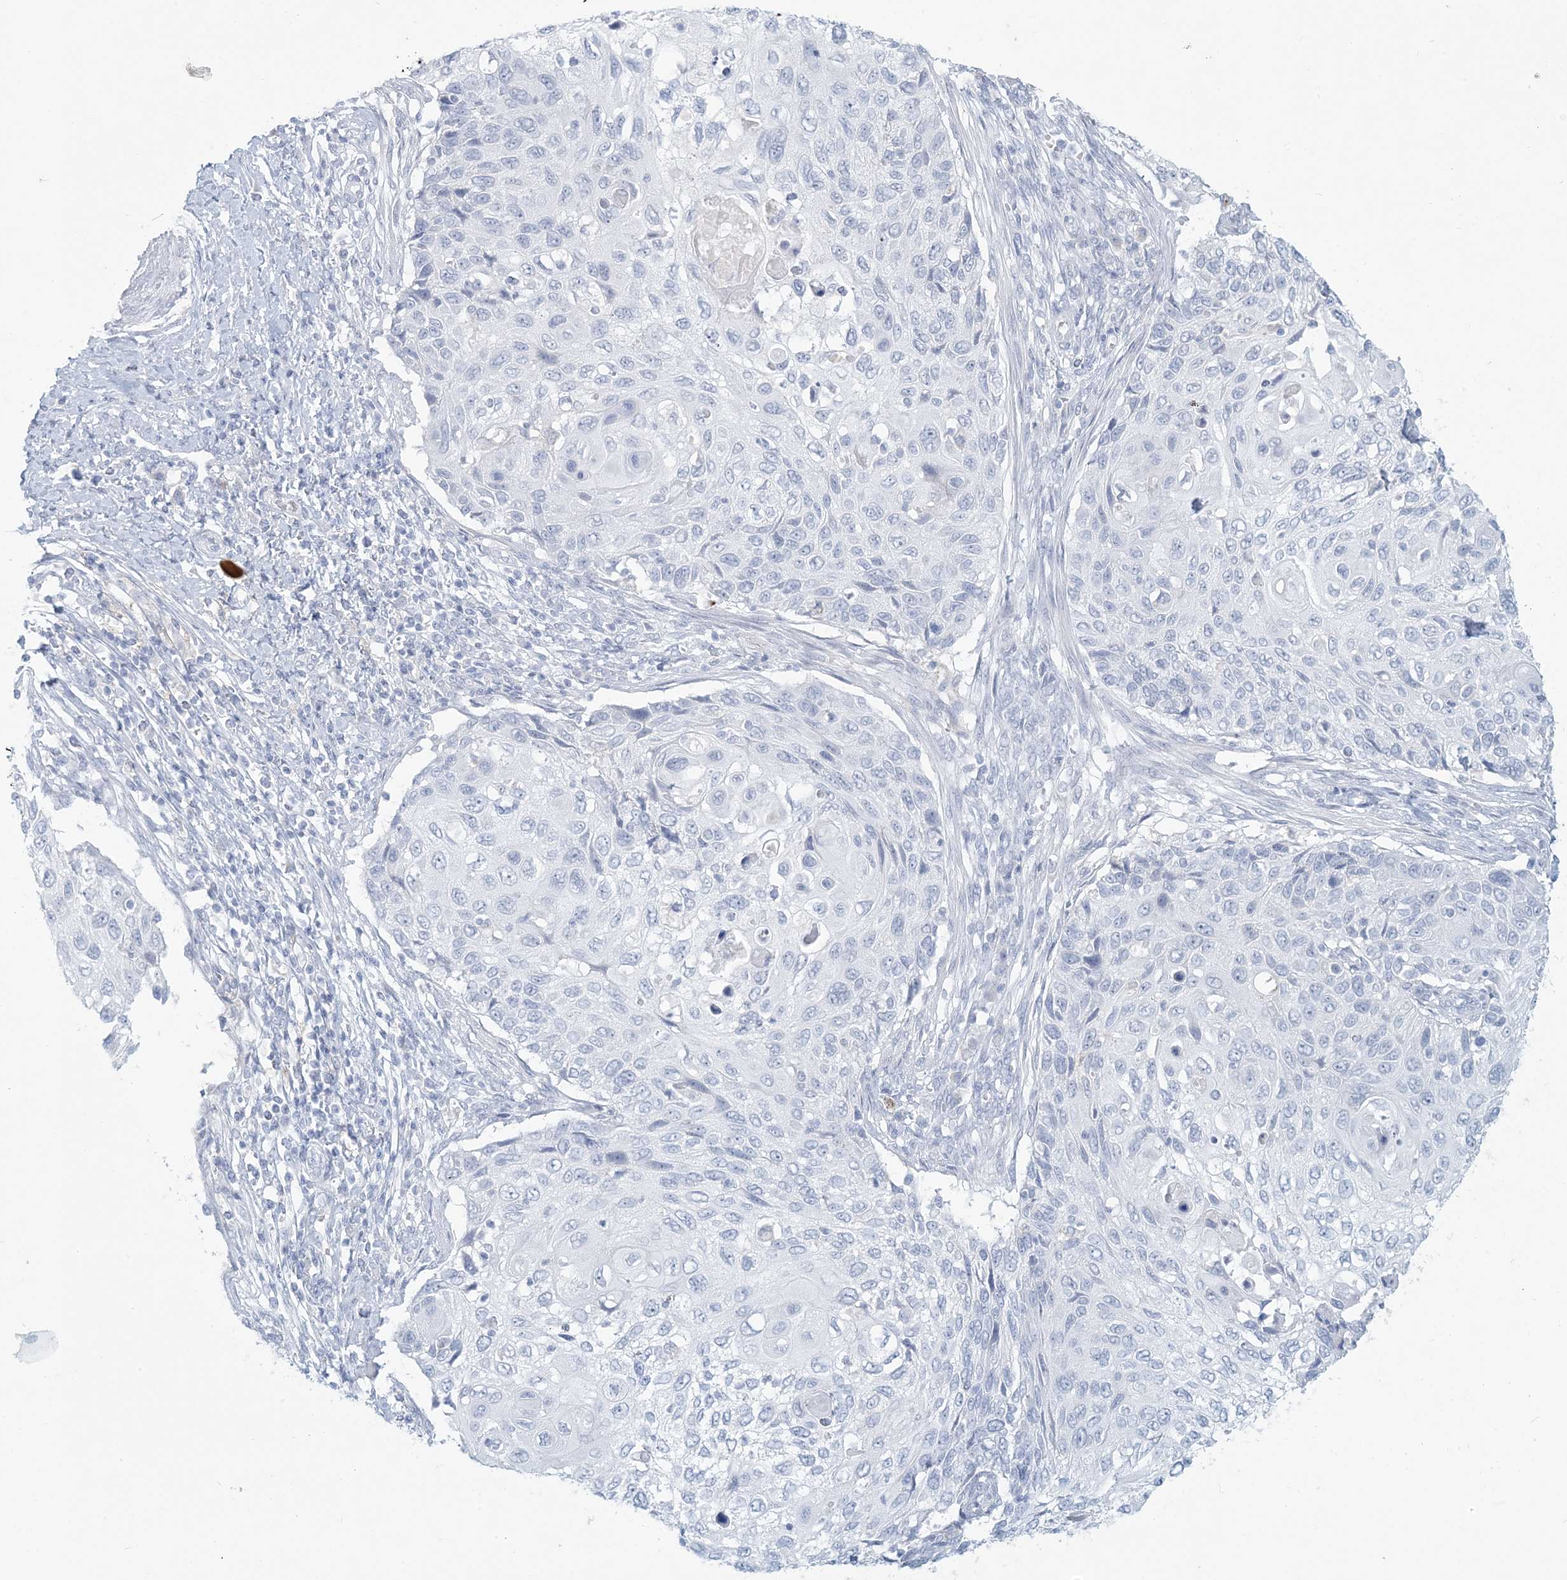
{"staining": {"intensity": "negative", "quantity": "none", "location": "none"}, "tissue": "cervical cancer", "cell_type": "Tumor cells", "image_type": "cancer", "snomed": [{"axis": "morphology", "description": "Squamous cell carcinoma, NOS"}, {"axis": "topography", "description": "Cervix"}], "caption": "Tumor cells show no significant protein staining in cervical cancer (squamous cell carcinoma).", "gene": "HLA-DRB1", "patient": {"sex": "female", "age": 70}}